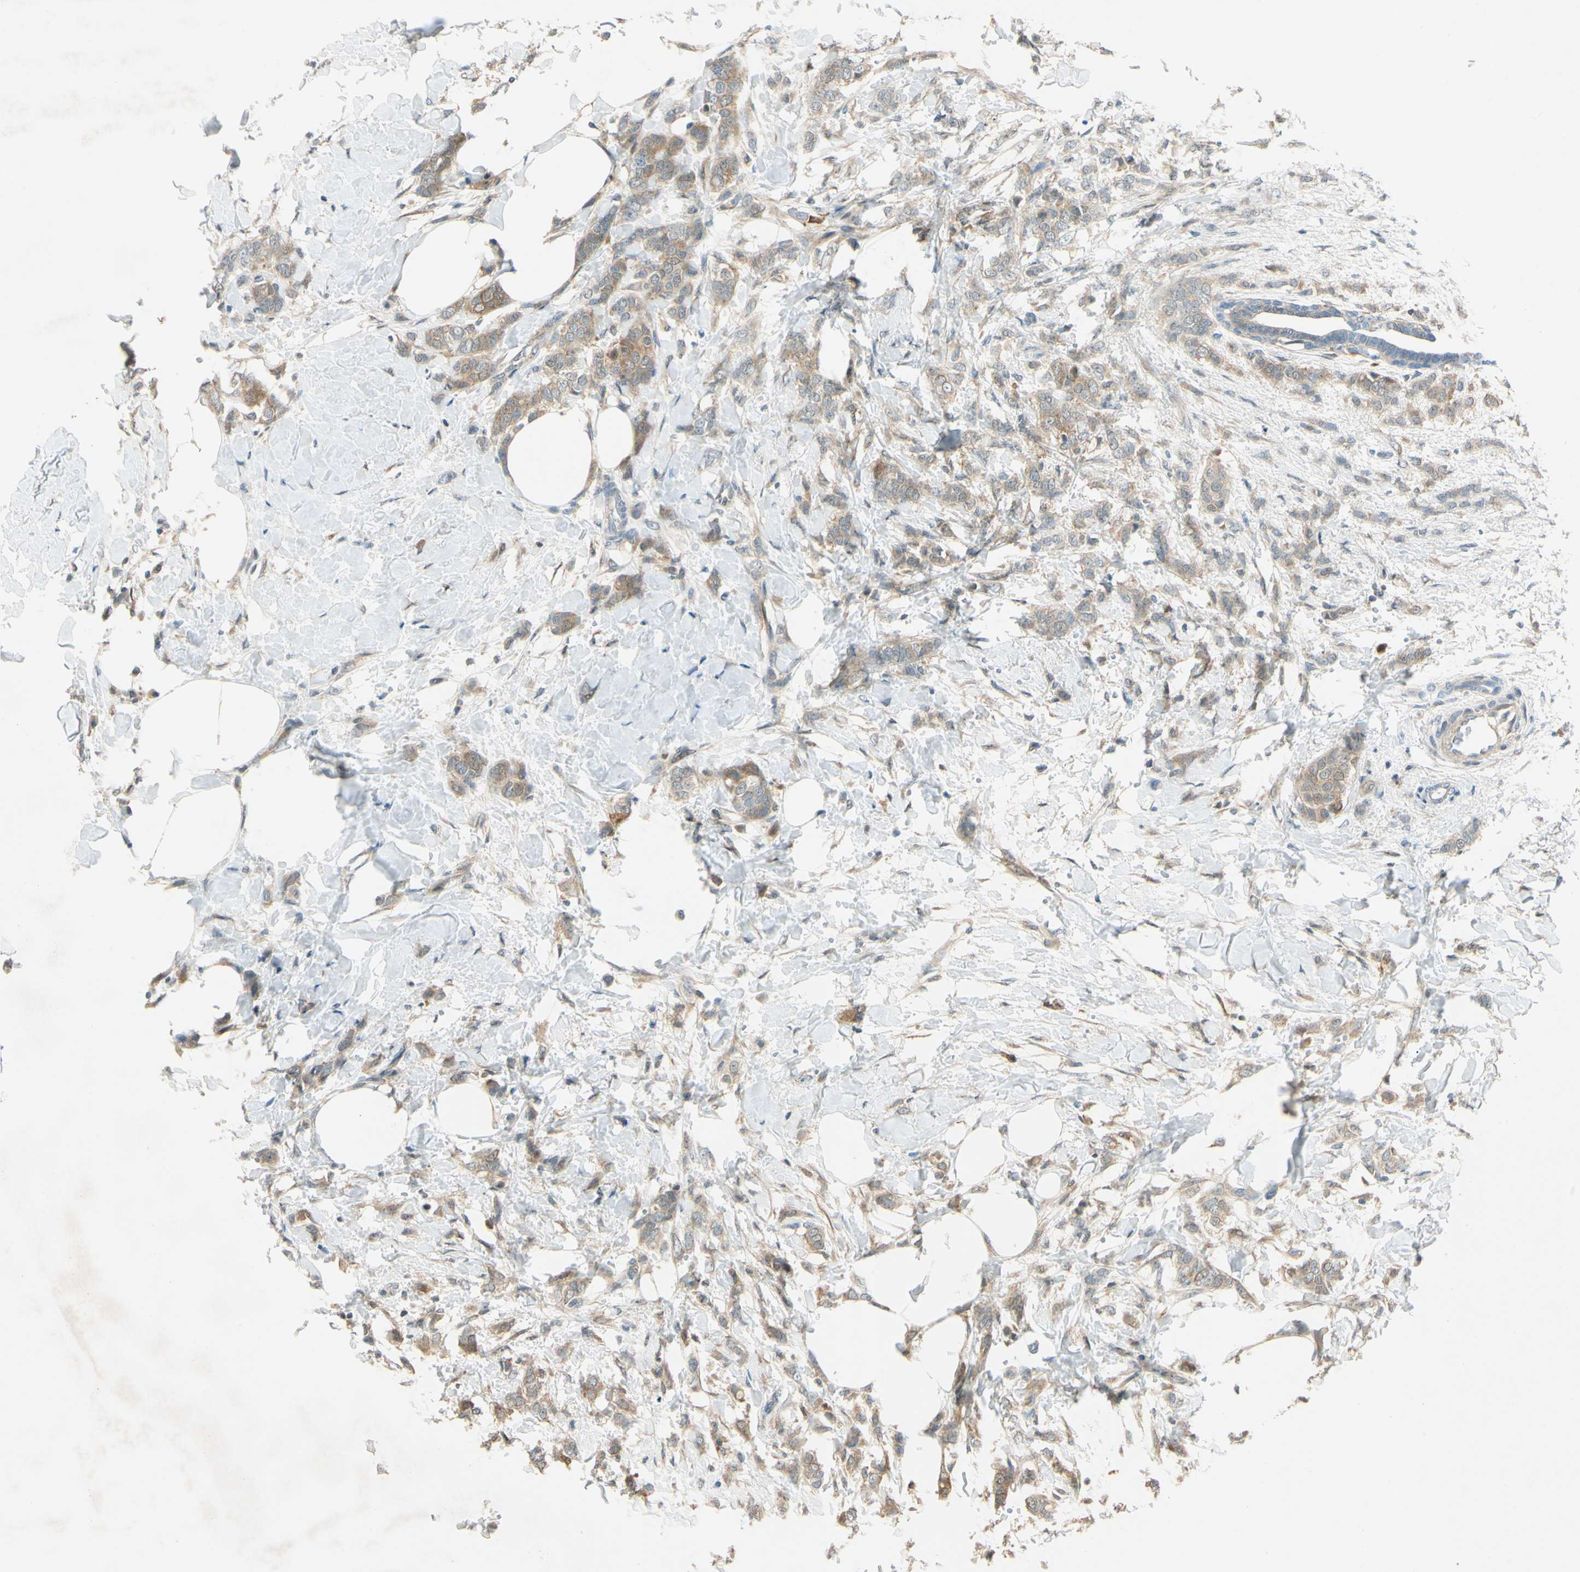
{"staining": {"intensity": "moderate", "quantity": ">75%", "location": "cytoplasmic/membranous"}, "tissue": "breast cancer", "cell_type": "Tumor cells", "image_type": "cancer", "snomed": [{"axis": "morphology", "description": "Lobular carcinoma, in situ"}, {"axis": "morphology", "description": "Lobular carcinoma"}, {"axis": "topography", "description": "Breast"}], "caption": "Protein staining displays moderate cytoplasmic/membranous expression in about >75% of tumor cells in breast cancer. The protein of interest is stained brown, and the nuclei are stained in blue (DAB (3,3'-diaminobenzidine) IHC with brightfield microscopy, high magnification).", "gene": "WIPI1", "patient": {"sex": "female", "age": 41}}